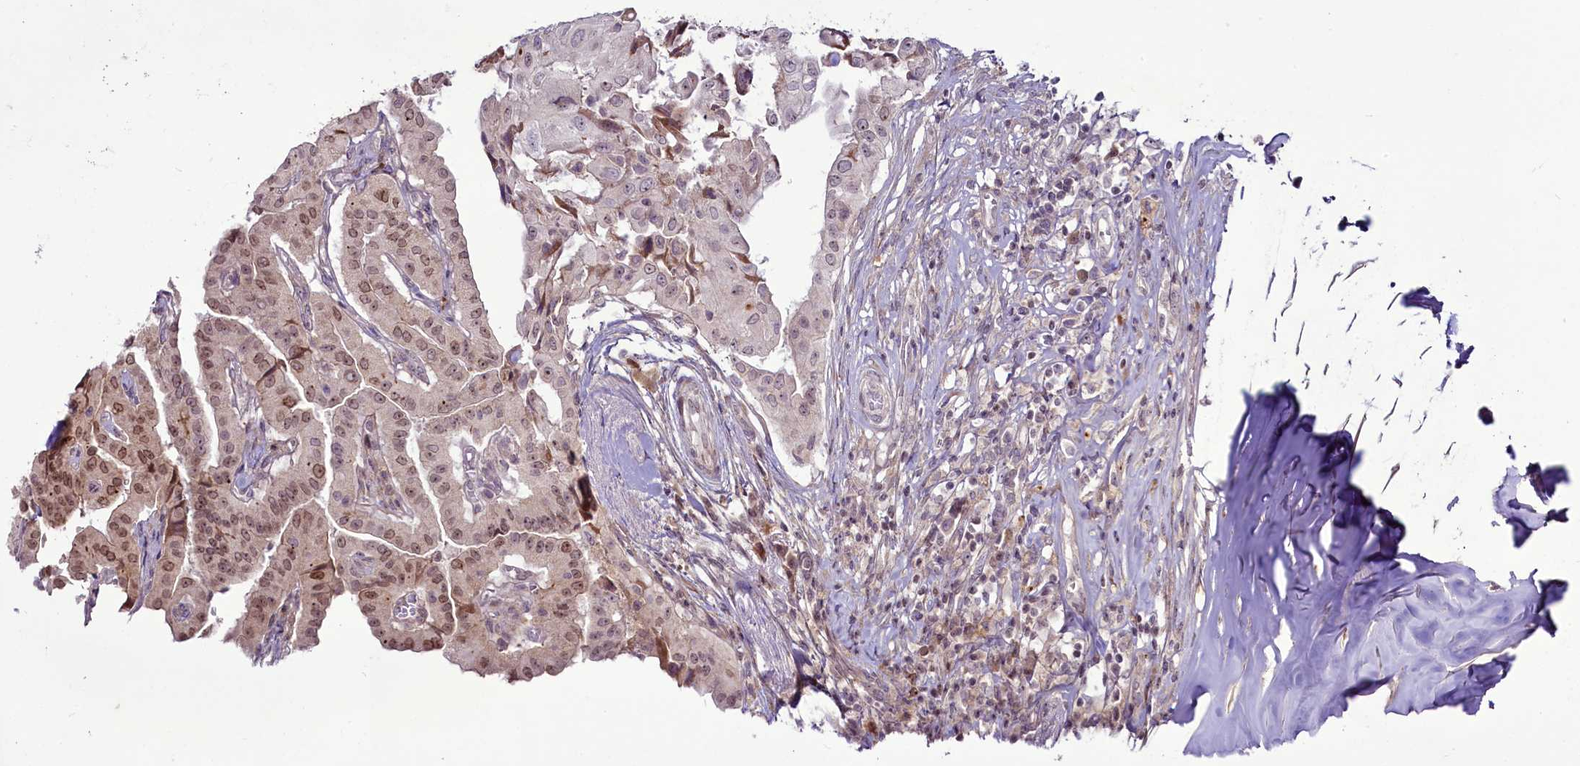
{"staining": {"intensity": "moderate", "quantity": ">75%", "location": "nuclear"}, "tissue": "thyroid cancer", "cell_type": "Tumor cells", "image_type": "cancer", "snomed": [{"axis": "morphology", "description": "Papillary adenocarcinoma, NOS"}, {"axis": "topography", "description": "Thyroid gland"}], "caption": "Papillary adenocarcinoma (thyroid) stained with IHC shows moderate nuclear positivity in approximately >75% of tumor cells.", "gene": "RSBN1", "patient": {"sex": "female", "age": 59}}